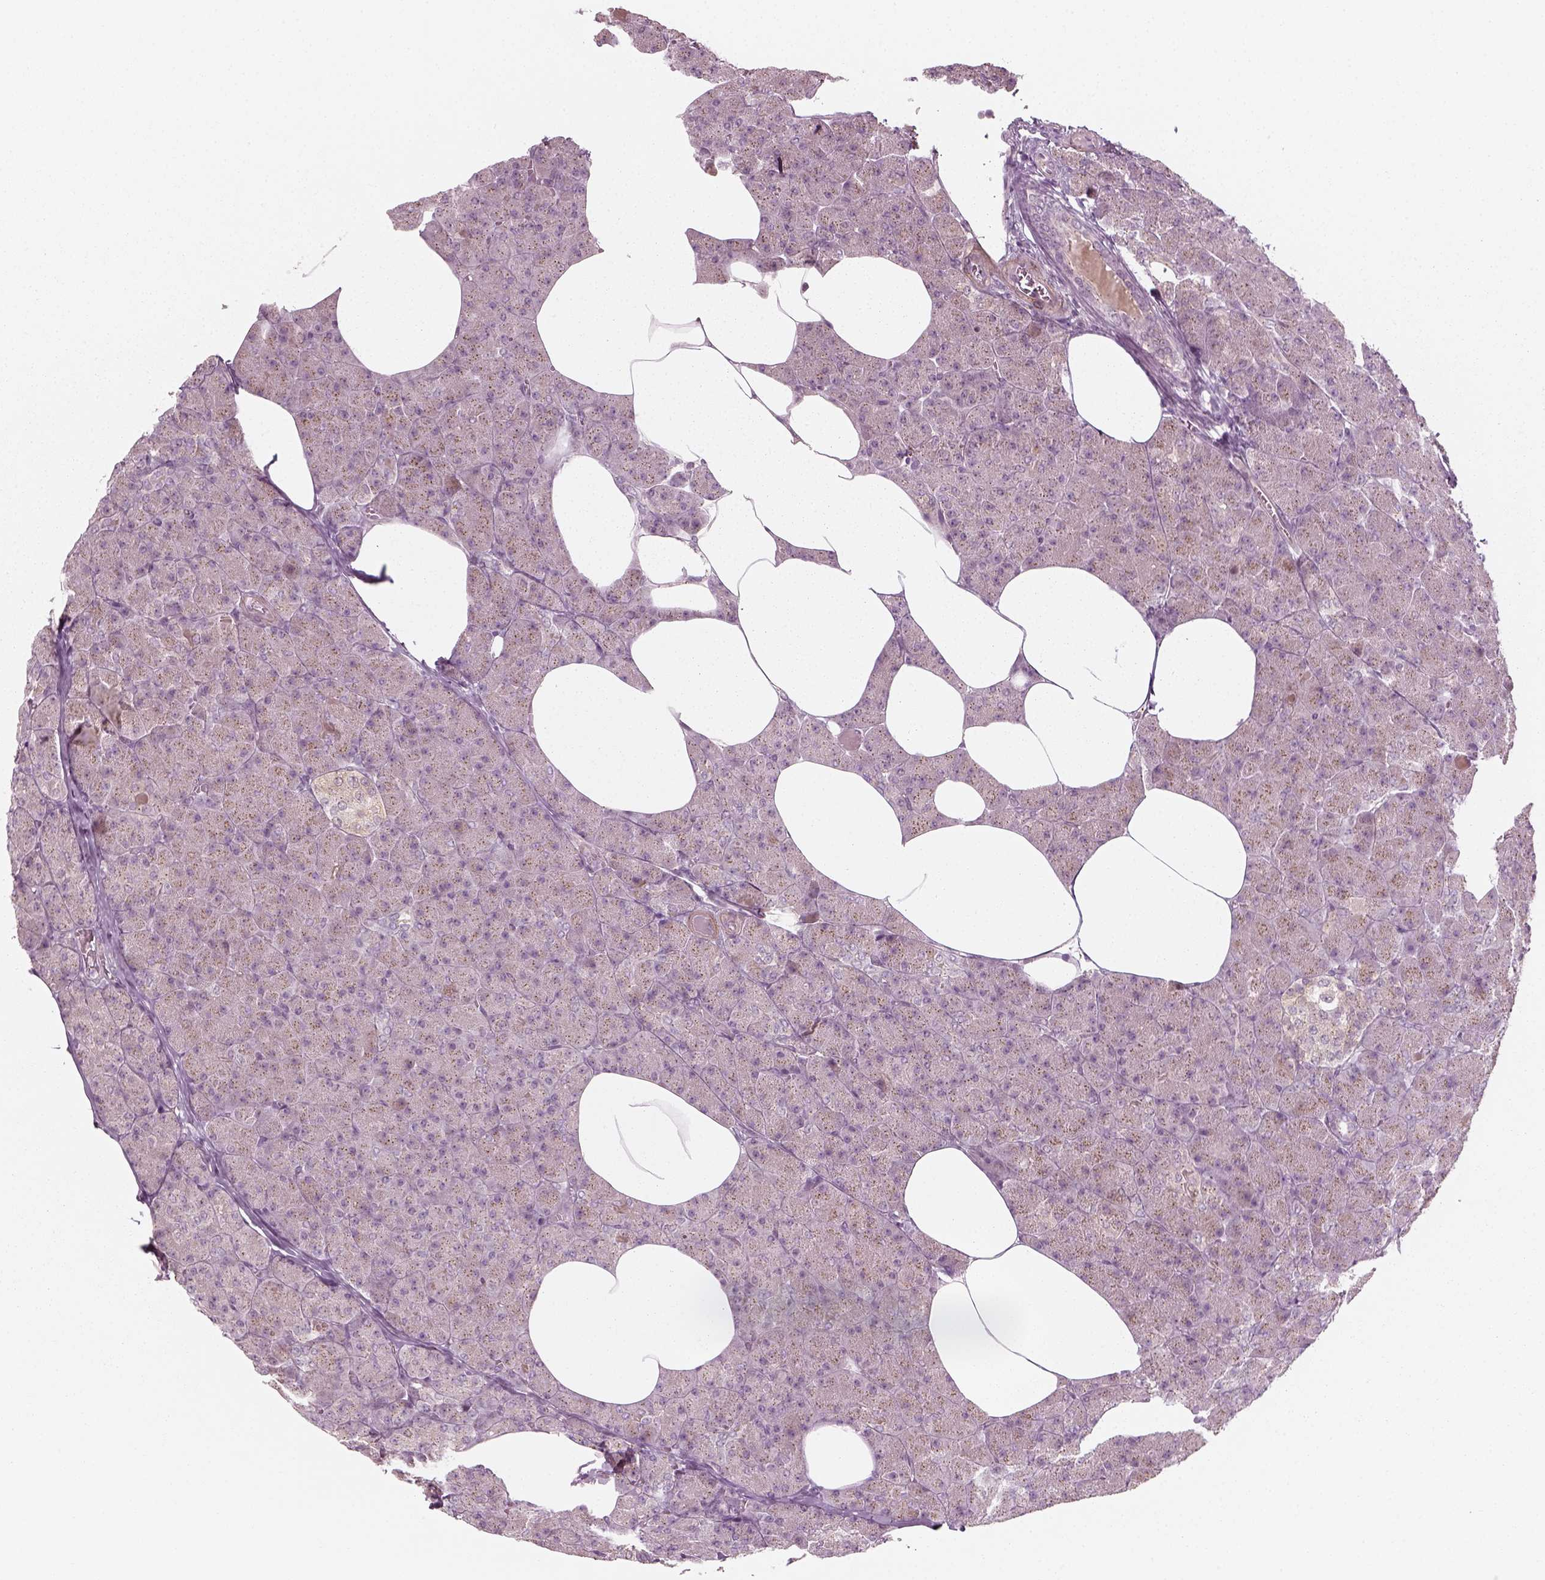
{"staining": {"intensity": "weak", "quantity": "25%-75%", "location": "cytoplasmic/membranous"}, "tissue": "pancreas", "cell_type": "Exocrine glandular cells", "image_type": "normal", "snomed": [{"axis": "morphology", "description": "Normal tissue, NOS"}, {"axis": "topography", "description": "Pancreas"}], "caption": "Pancreas stained with immunohistochemistry (IHC) shows weak cytoplasmic/membranous expression in approximately 25%-75% of exocrine glandular cells.", "gene": "MLIP", "patient": {"sex": "female", "age": 45}}